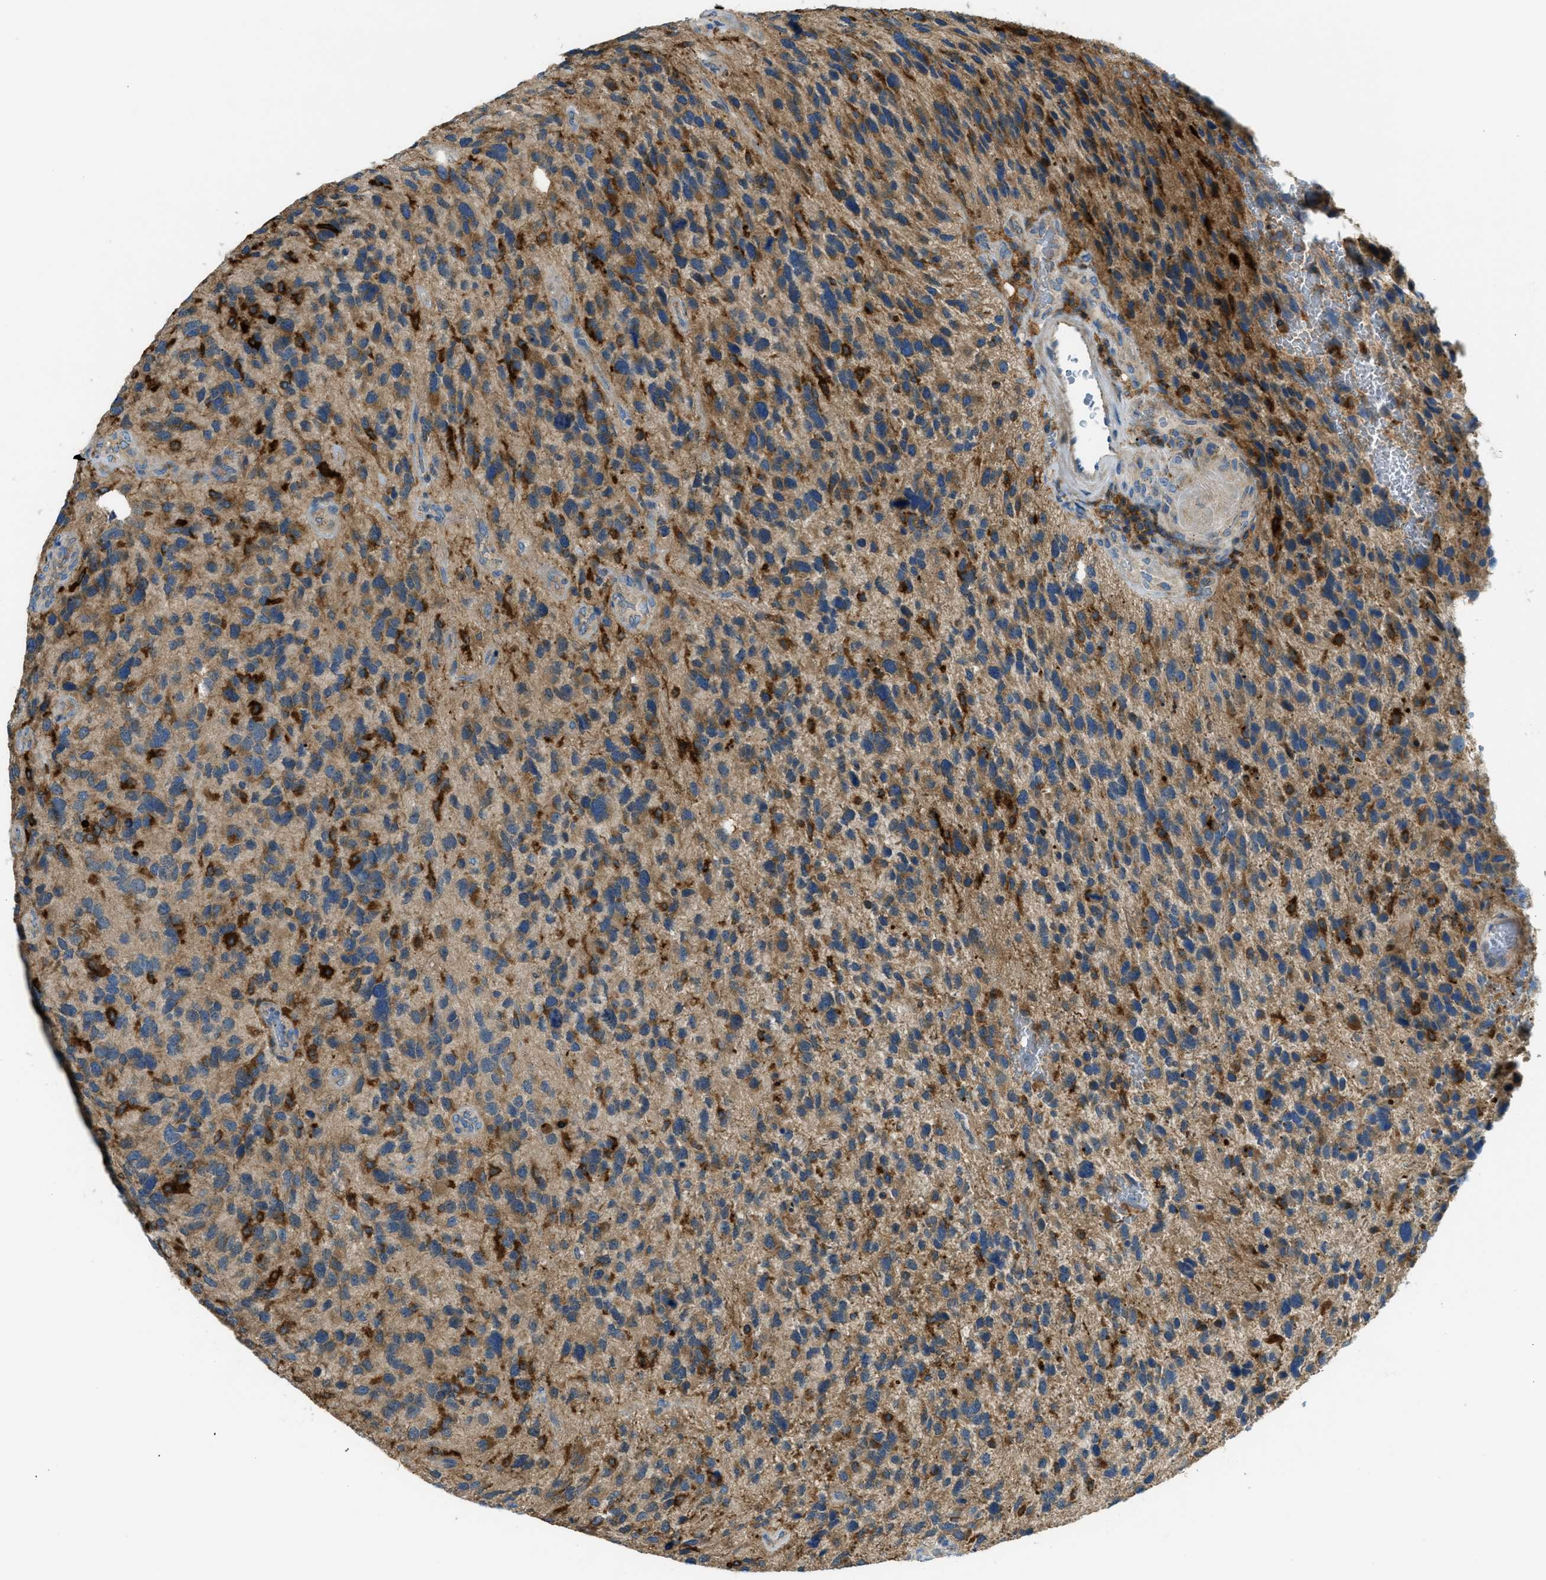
{"staining": {"intensity": "moderate", "quantity": ">75%", "location": "cytoplasmic/membranous"}, "tissue": "glioma", "cell_type": "Tumor cells", "image_type": "cancer", "snomed": [{"axis": "morphology", "description": "Glioma, malignant, High grade"}, {"axis": "topography", "description": "Brain"}], "caption": "This image shows glioma stained with IHC to label a protein in brown. The cytoplasmic/membranous of tumor cells show moderate positivity for the protein. Nuclei are counter-stained blue.", "gene": "RFFL", "patient": {"sex": "female", "age": 58}}